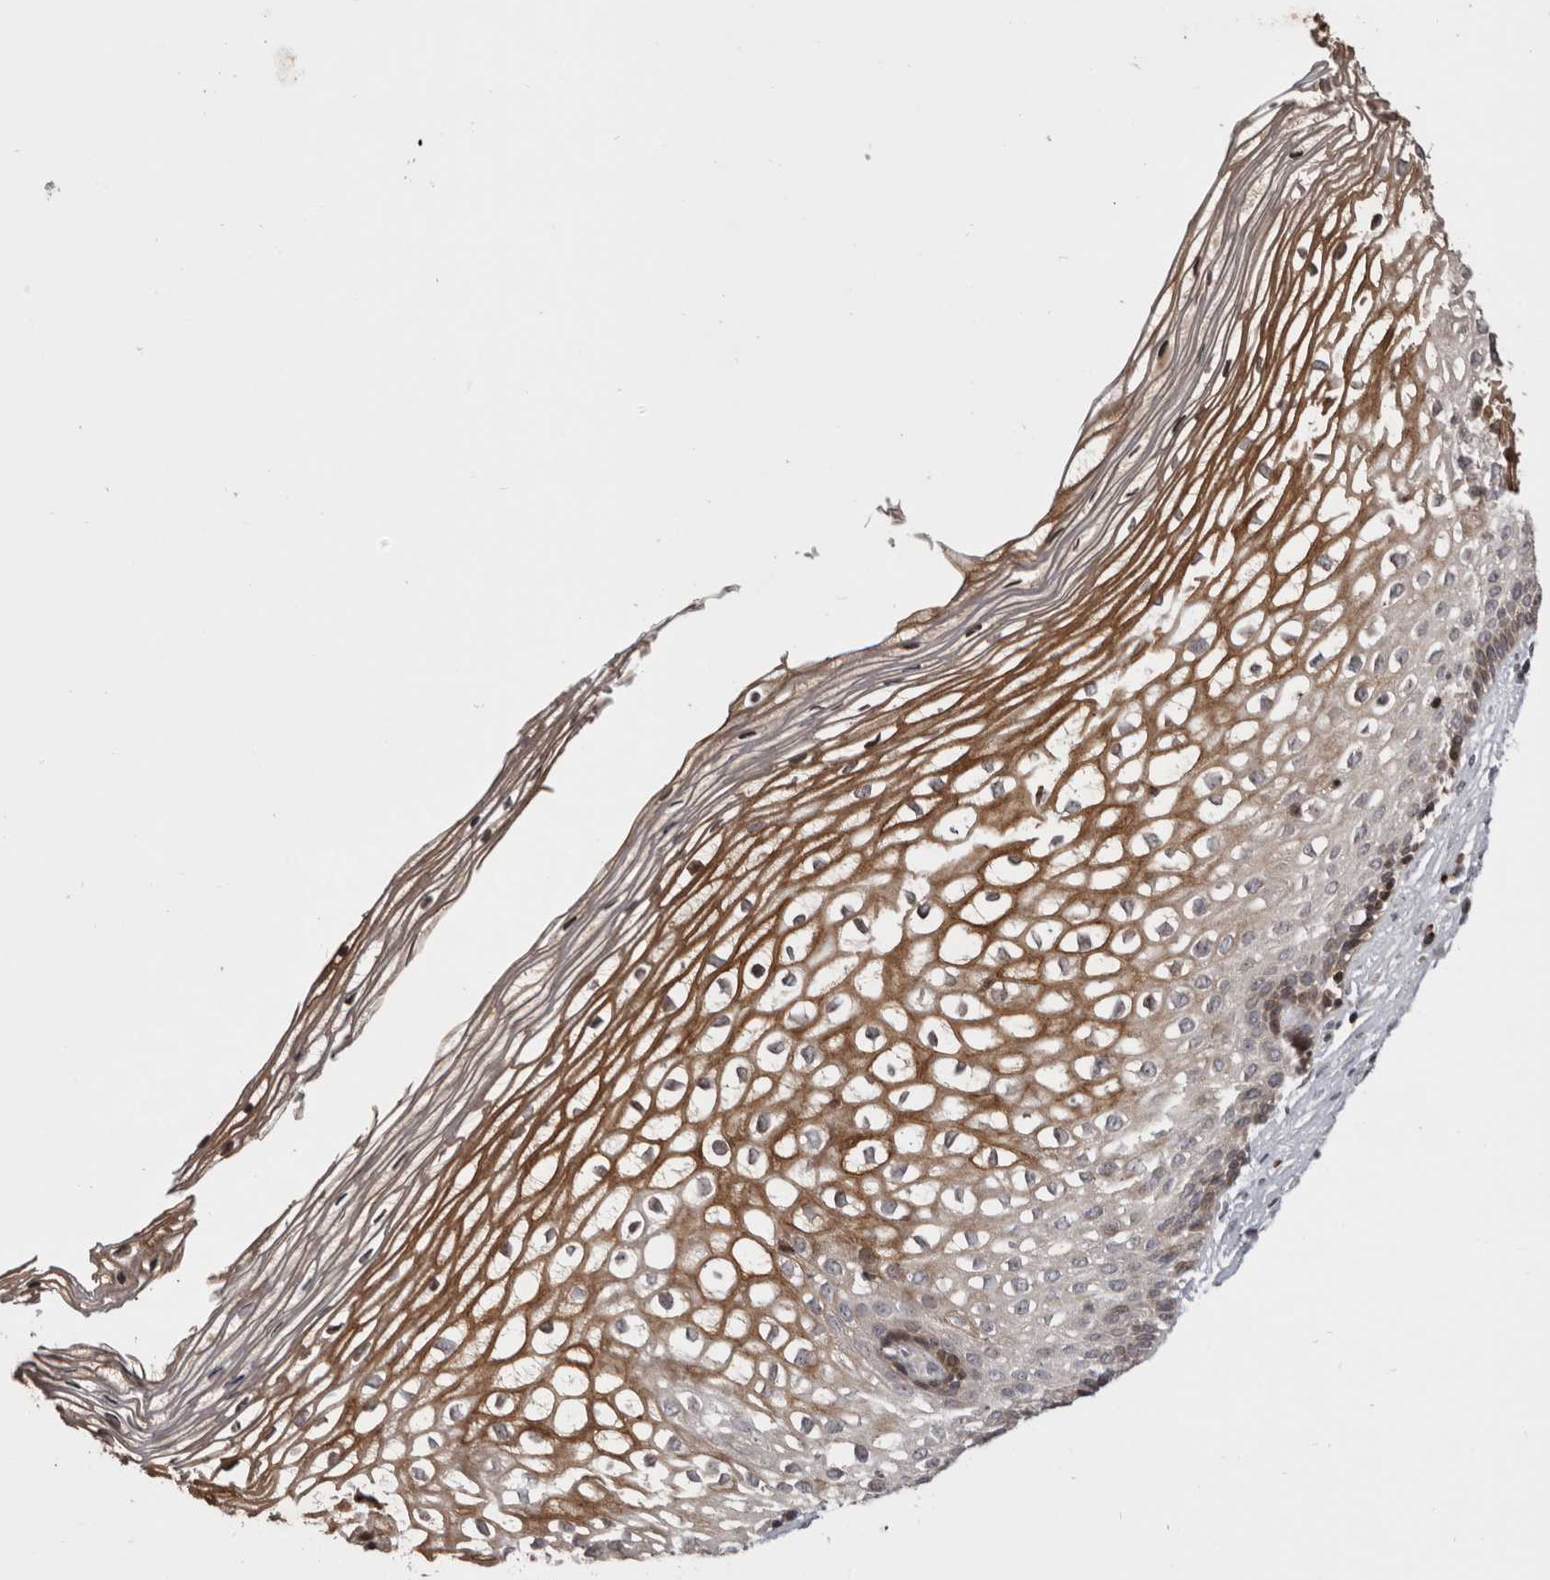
{"staining": {"intensity": "negative", "quantity": "none", "location": "none"}, "tissue": "cervix", "cell_type": "Glandular cells", "image_type": "normal", "snomed": [{"axis": "morphology", "description": "Normal tissue, NOS"}, {"axis": "topography", "description": "Cervix"}], "caption": "This photomicrograph is of unremarkable cervix stained with immunohistochemistry to label a protein in brown with the nuclei are counter-stained blue. There is no expression in glandular cells. (DAB immunohistochemistry (IHC) with hematoxylin counter stain).", "gene": "AZIN1", "patient": {"sex": "female", "age": 27}}